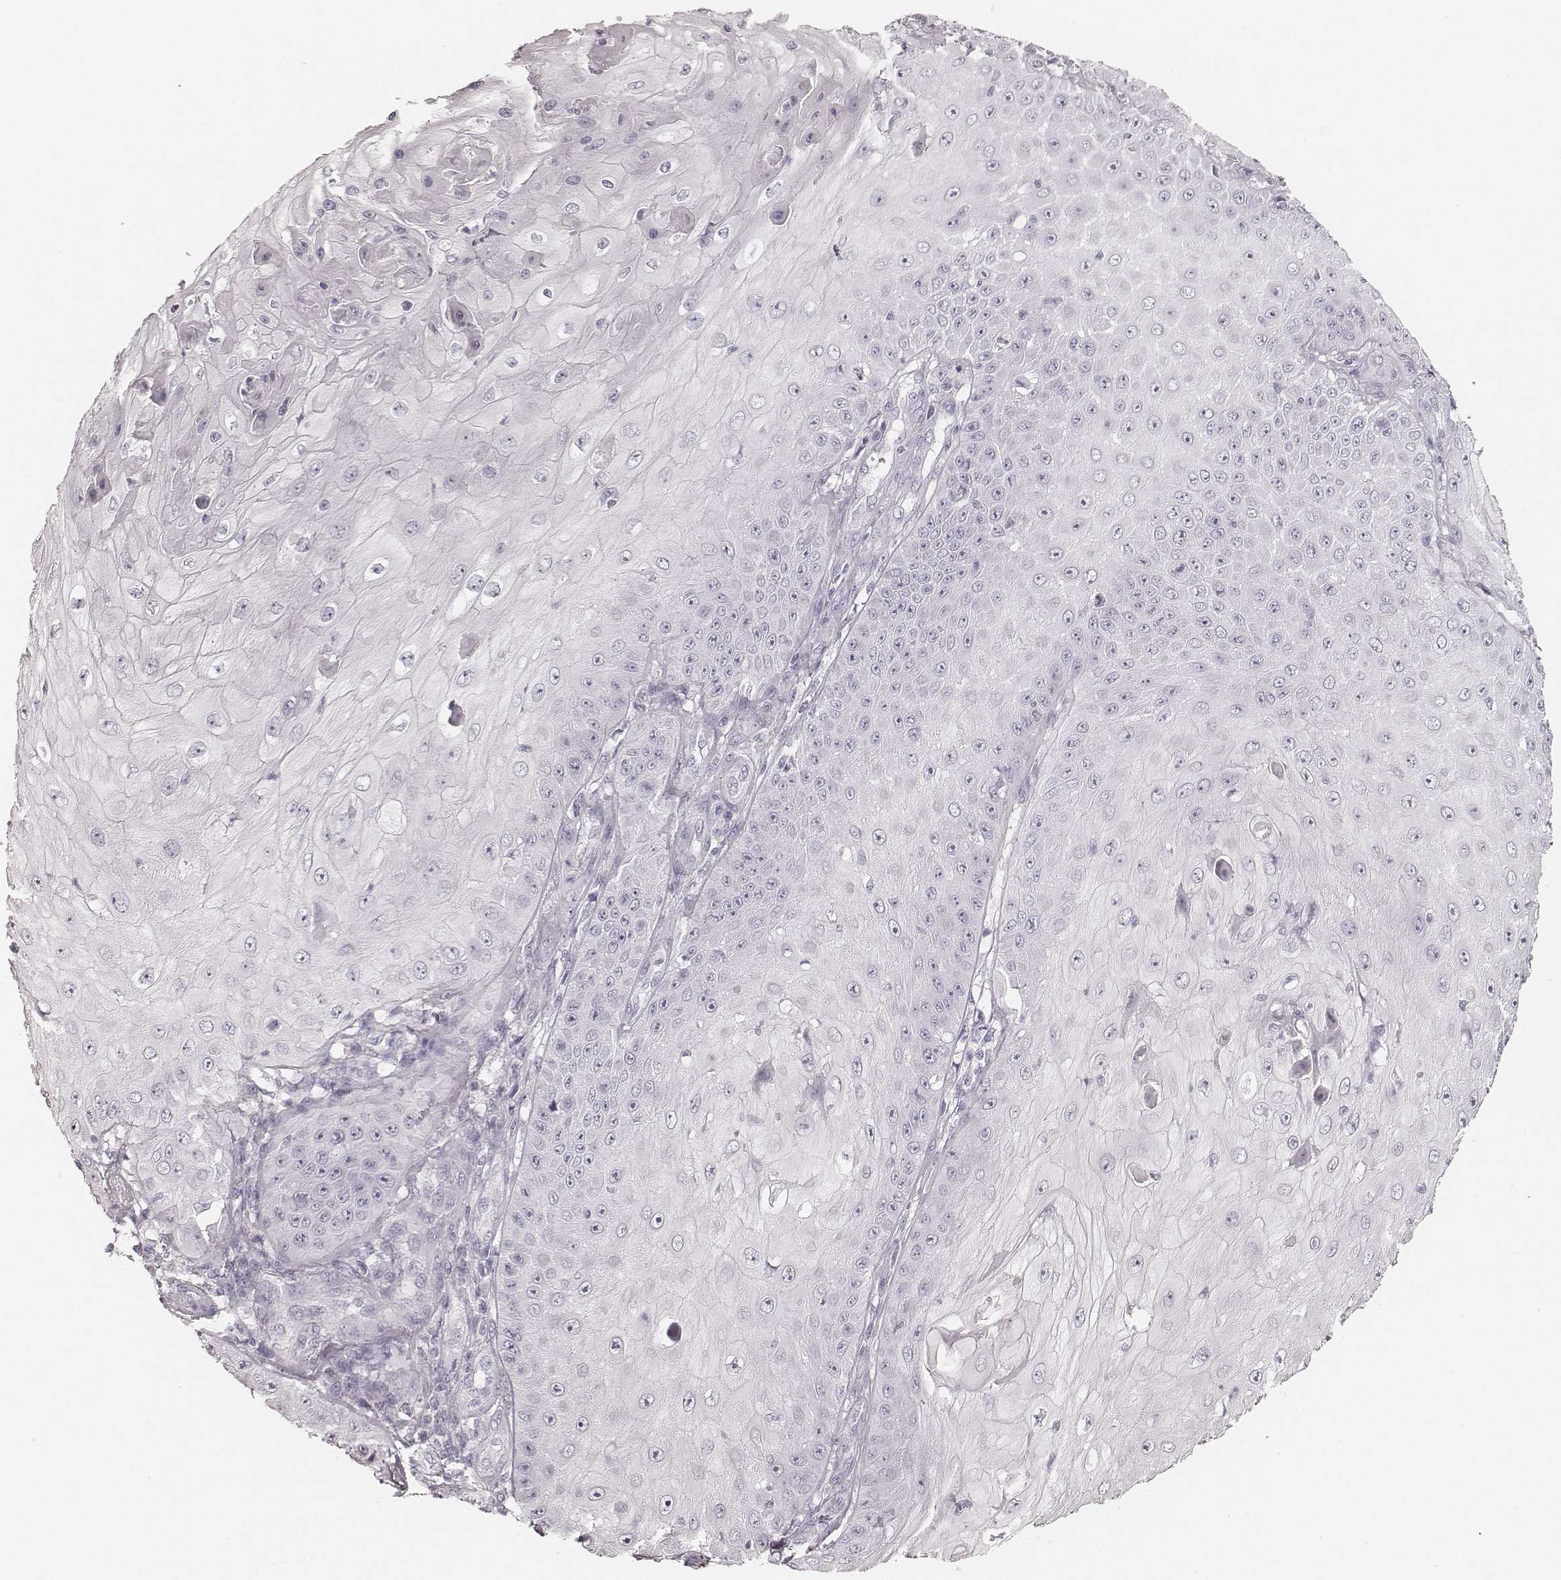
{"staining": {"intensity": "negative", "quantity": "none", "location": "none"}, "tissue": "skin cancer", "cell_type": "Tumor cells", "image_type": "cancer", "snomed": [{"axis": "morphology", "description": "Squamous cell carcinoma, NOS"}, {"axis": "topography", "description": "Skin"}], "caption": "Immunohistochemistry (IHC) histopathology image of human skin cancer (squamous cell carcinoma) stained for a protein (brown), which exhibits no expression in tumor cells.", "gene": "KRT31", "patient": {"sex": "male", "age": 70}}